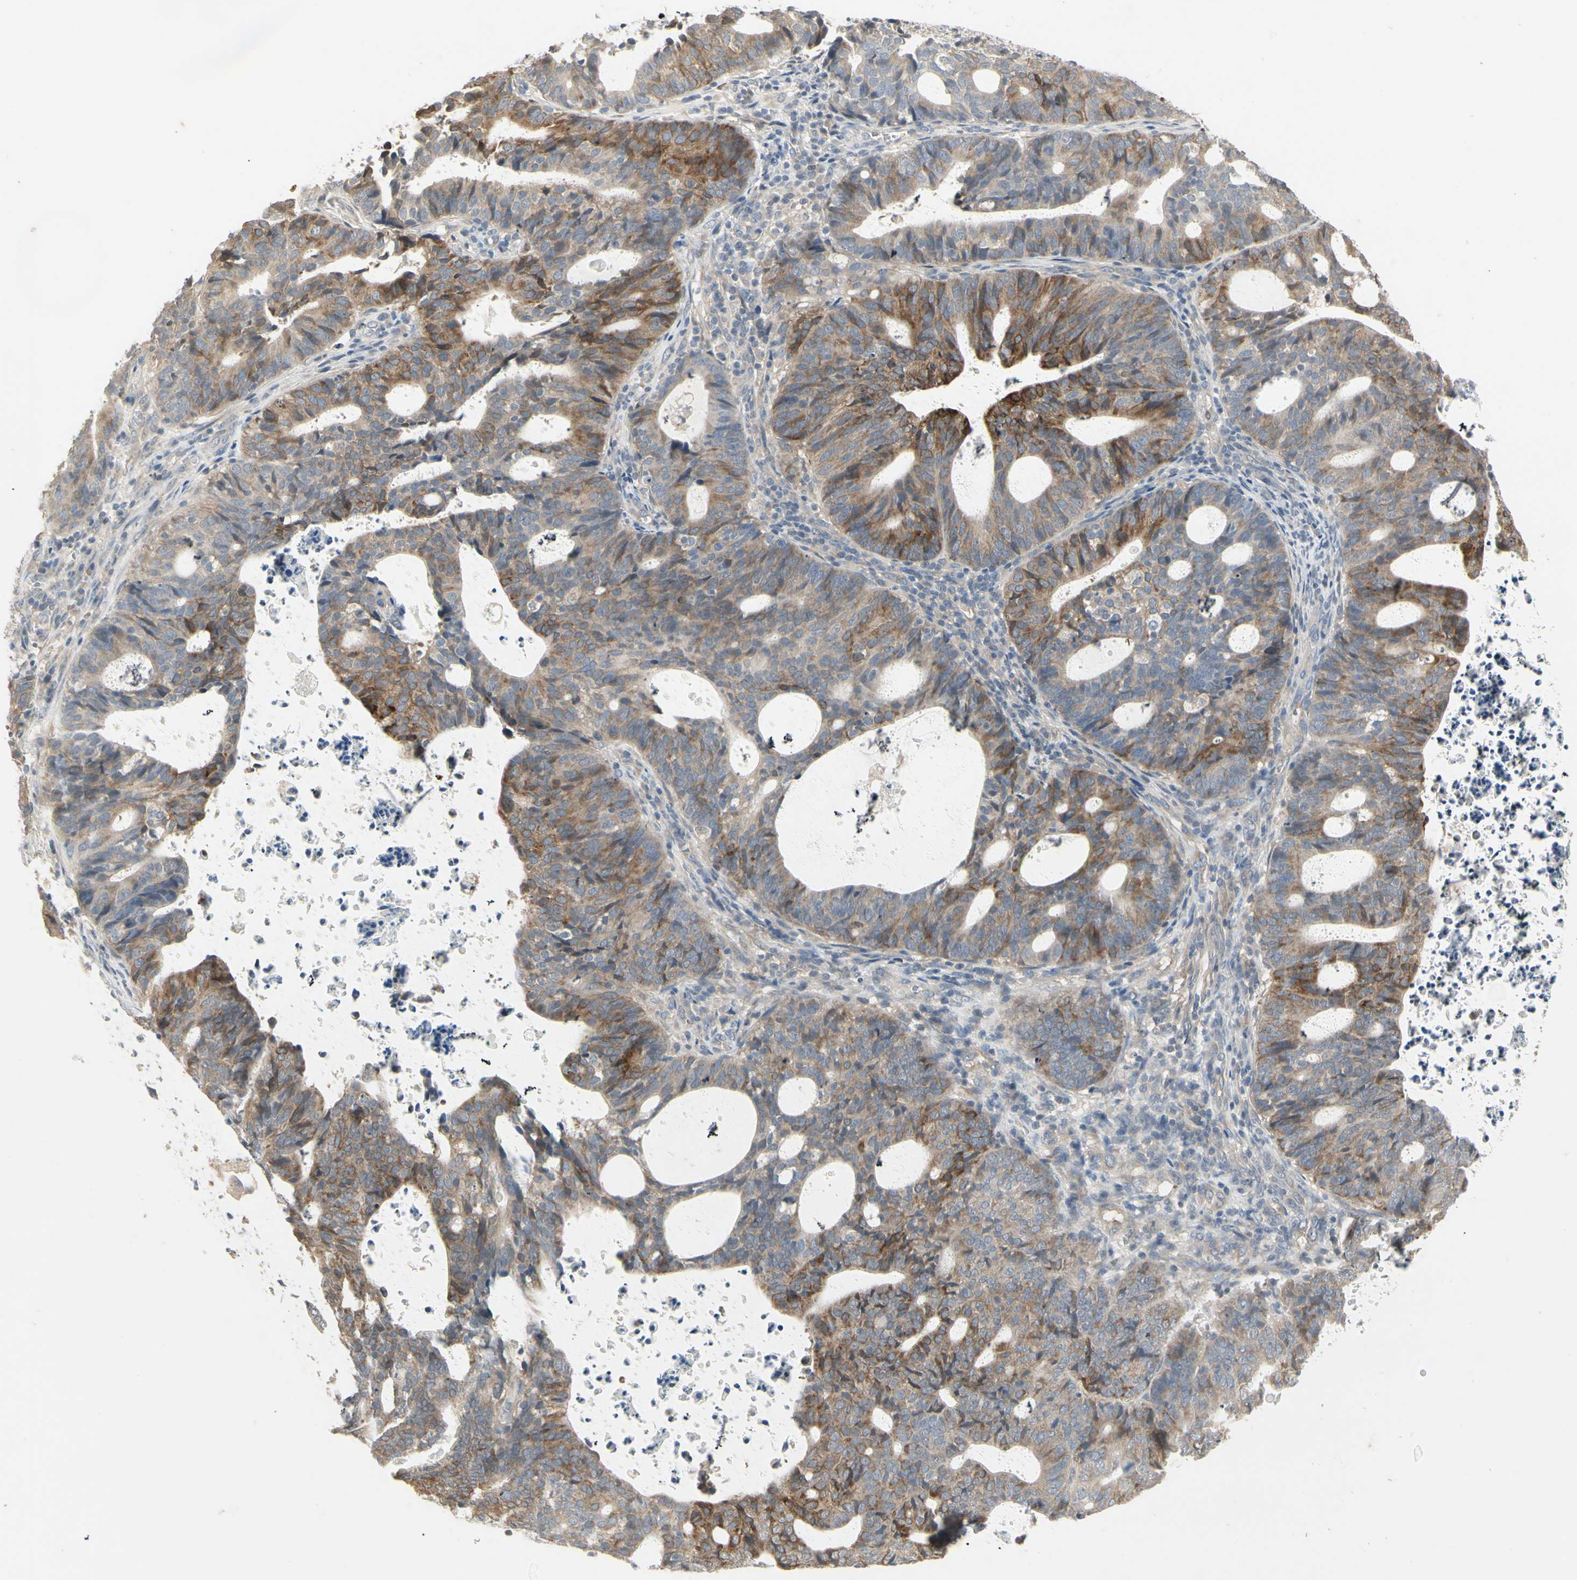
{"staining": {"intensity": "moderate", "quantity": ">75%", "location": "cytoplasmic/membranous"}, "tissue": "endometrial cancer", "cell_type": "Tumor cells", "image_type": "cancer", "snomed": [{"axis": "morphology", "description": "Adenocarcinoma, NOS"}, {"axis": "topography", "description": "Uterus"}], "caption": "Endometrial cancer (adenocarcinoma) stained with a protein marker demonstrates moderate staining in tumor cells.", "gene": "ZFP36", "patient": {"sex": "female", "age": 83}}